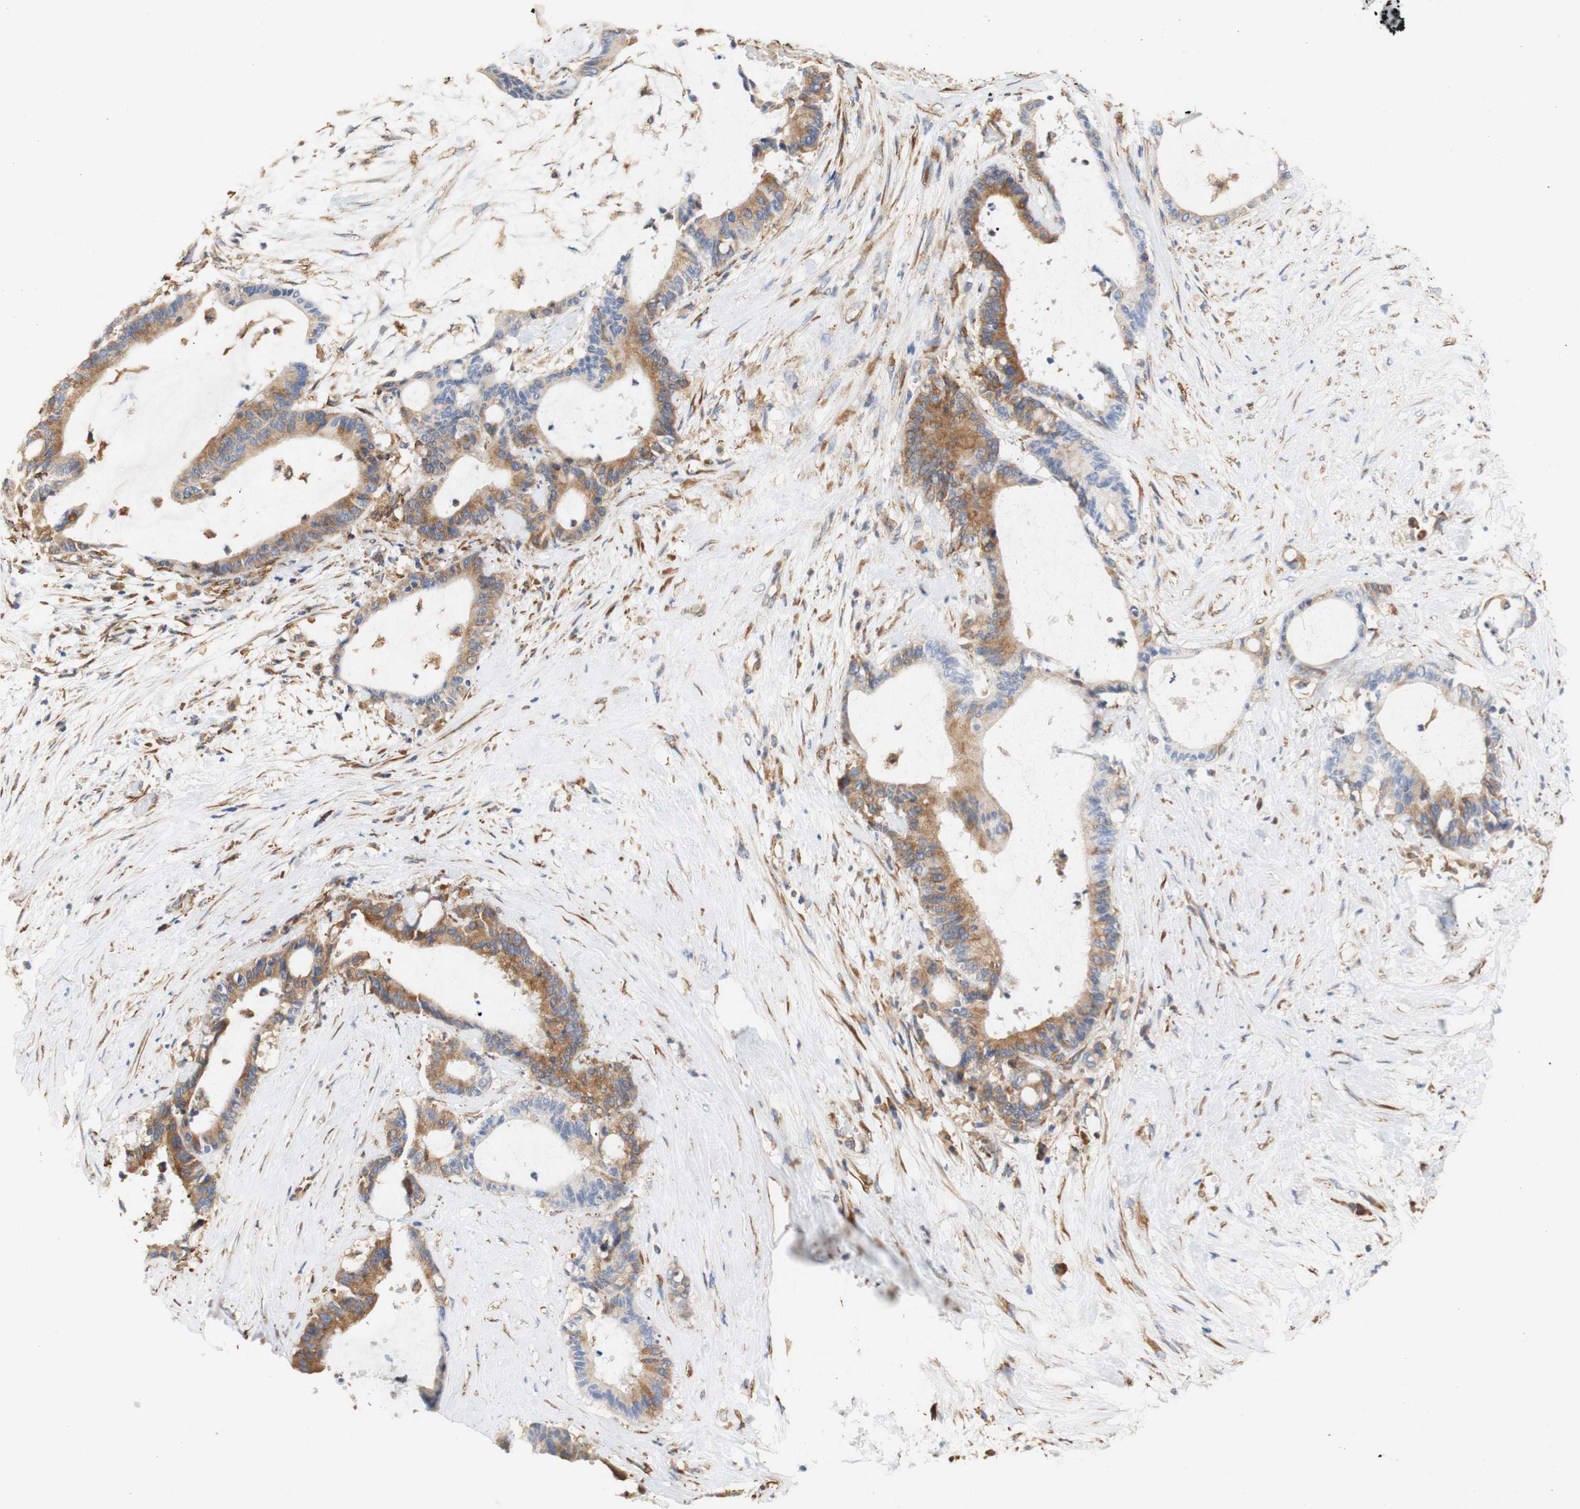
{"staining": {"intensity": "moderate", "quantity": ">75%", "location": "cytoplasmic/membranous"}, "tissue": "liver cancer", "cell_type": "Tumor cells", "image_type": "cancer", "snomed": [{"axis": "morphology", "description": "Cholangiocarcinoma"}, {"axis": "topography", "description": "Liver"}], "caption": "The immunohistochemical stain highlights moderate cytoplasmic/membranous staining in tumor cells of liver cancer (cholangiocarcinoma) tissue. (DAB IHC with brightfield microscopy, high magnification).", "gene": "EIF2AK4", "patient": {"sex": "female", "age": 73}}